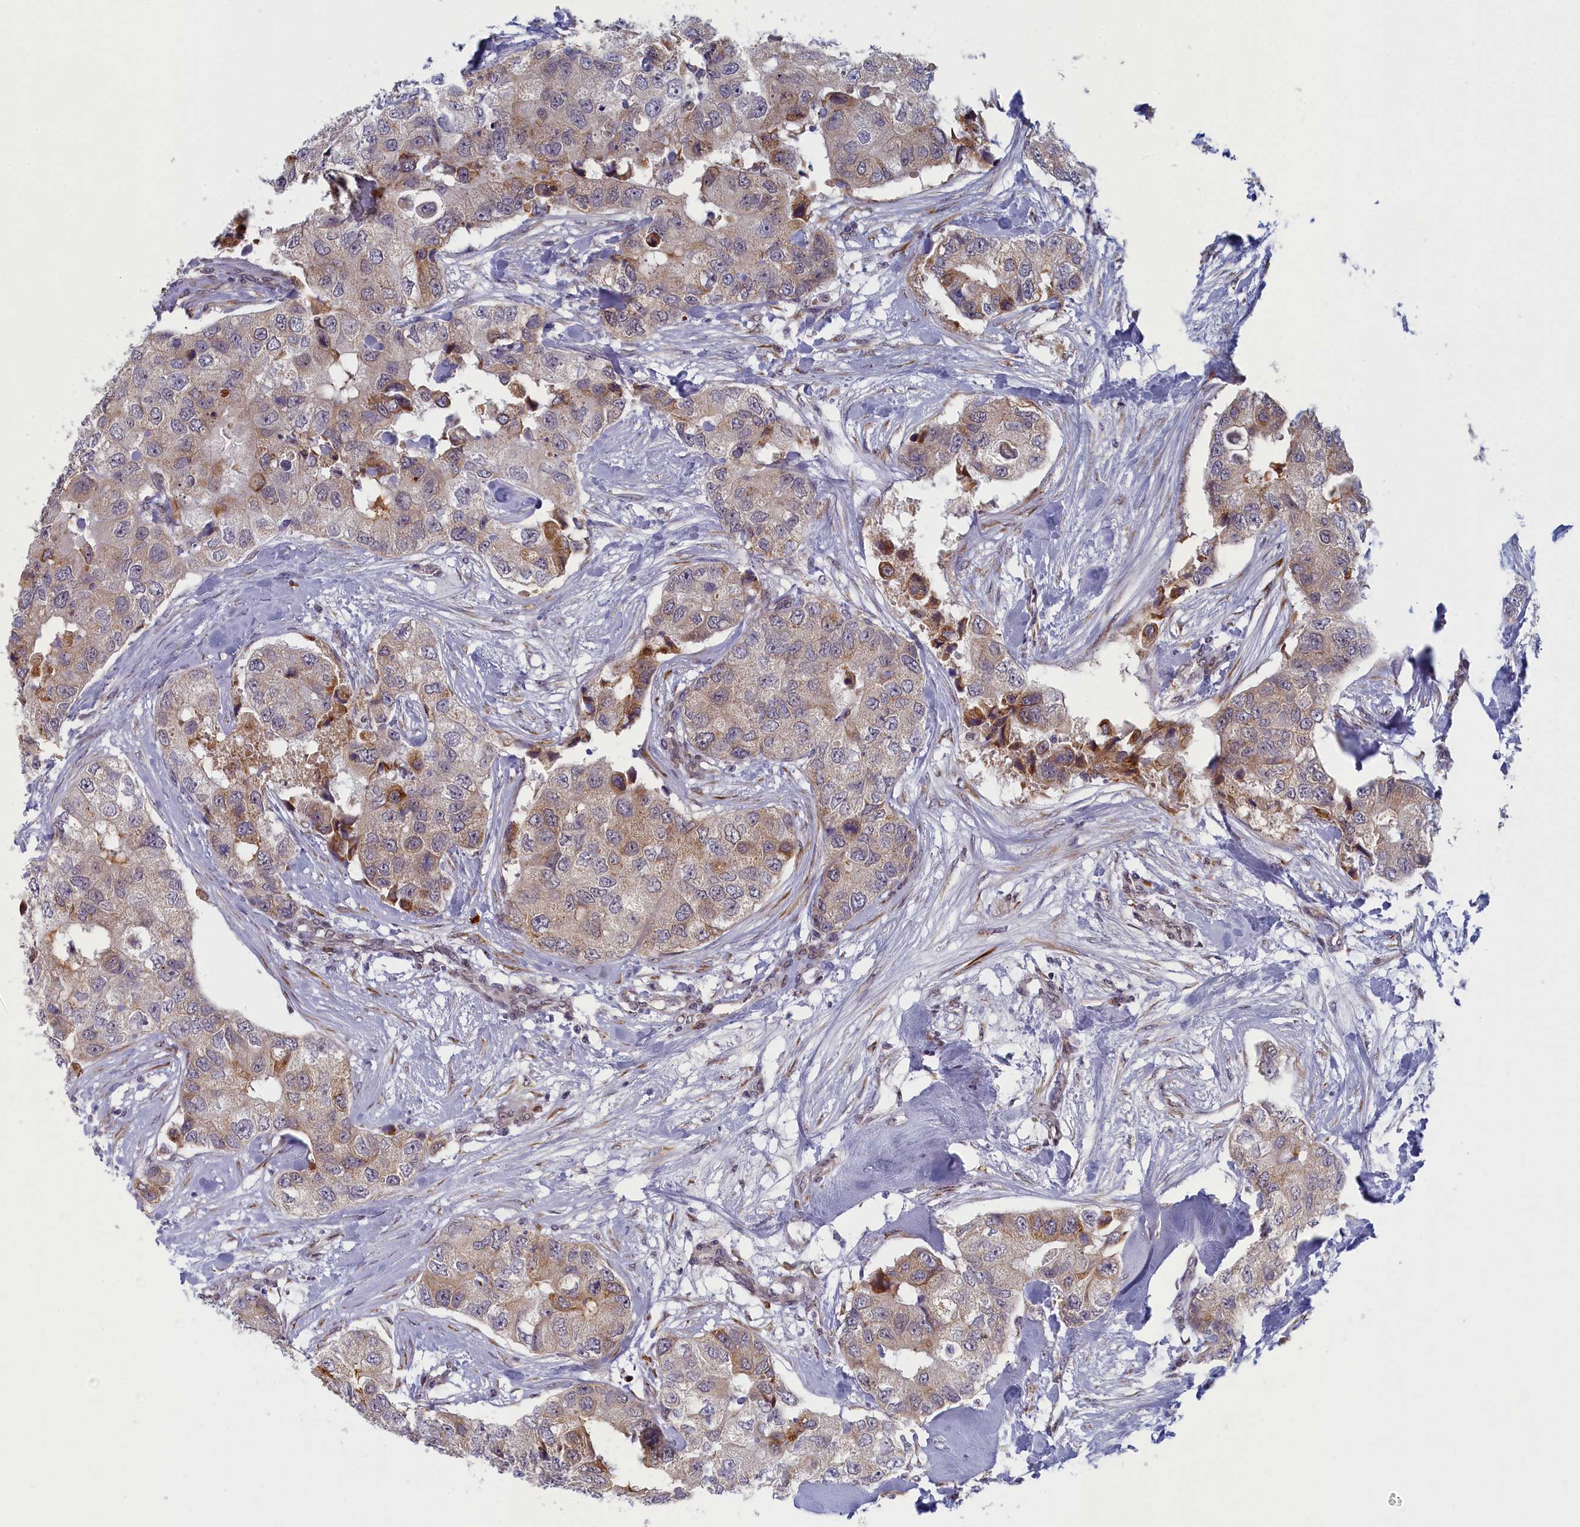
{"staining": {"intensity": "weak", "quantity": "25%-75%", "location": "cytoplasmic/membranous"}, "tissue": "breast cancer", "cell_type": "Tumor cells", "image_type": "cancer", "snomed": [{"axis": "morphology", "description": "Duct carcinoma"}, {"axis": "topography", "description": "Breast"}], "caption": "Immunohistochemical staining of human breast cancer (intraductal carcinoma) reveals low levels of weak cytoplasmic/membranous protein positivity in approximately 25%-75% of tumor cells. The staining is performed using DAB (3,3'-diaminobenzidine) brown chromogen to label protein expression. The nuclei are counter-stained blue using hematoxylin.", "gene": "DNAJC17", "patient": {"sex": "female", "age": 62}}